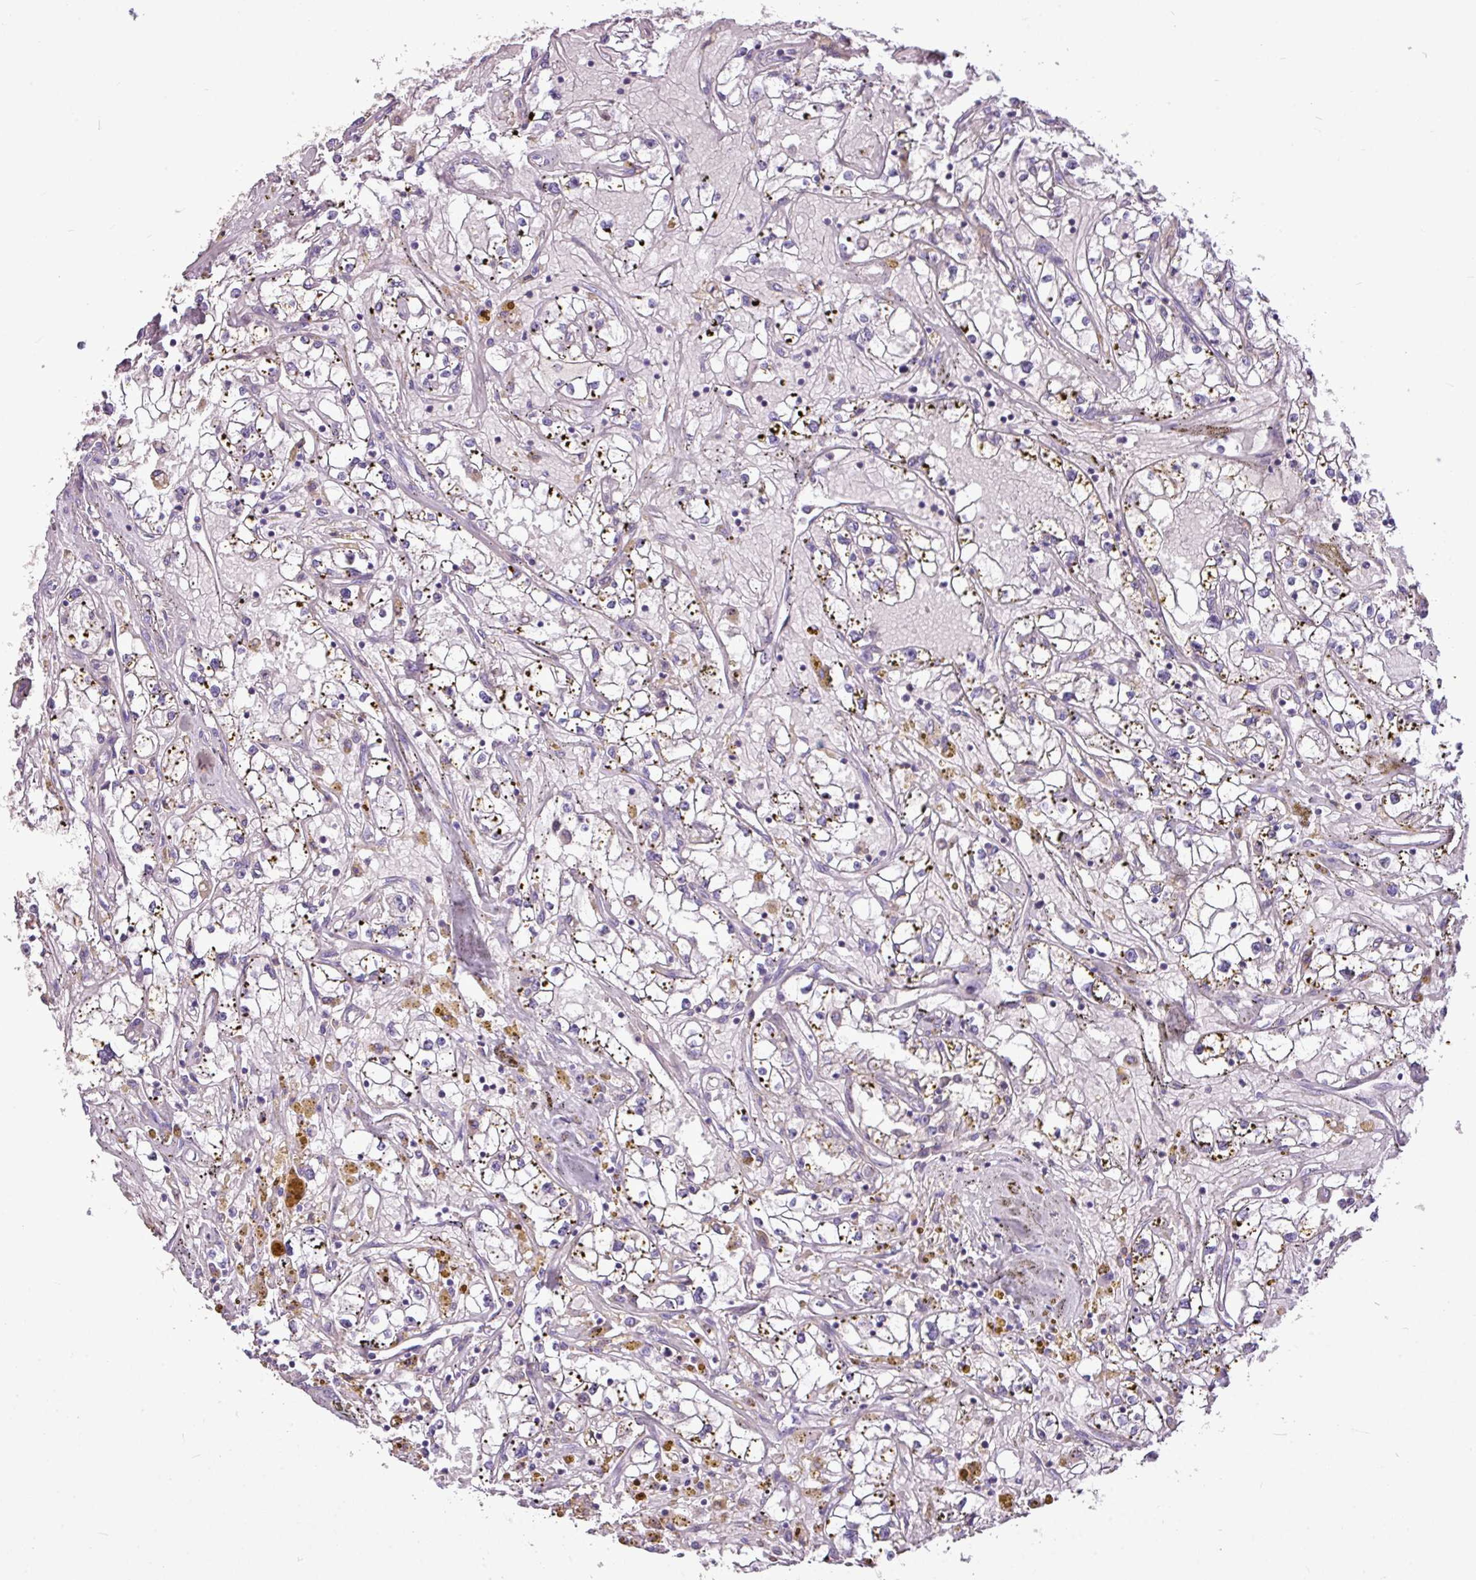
{"staining": {"intensity": "negative", "quantity": "none", "location": "none"}, "tissue": "renal cancer", "cell_type": "Tumor cells", "image_type": "cancer", "snomed": [{"axis": "morphology", "description": "Adenocarcinoma, NOS"}, {"axis": "topography", "description": "Kidney"}], "caption": "Immunohistochemistry (IHC) histopathology image of renal cancer stained for a protein (brown), which displays no expression in tumor cells.", "gene": "MROH2A", "patient": {"sex": "male", "age": 56}}